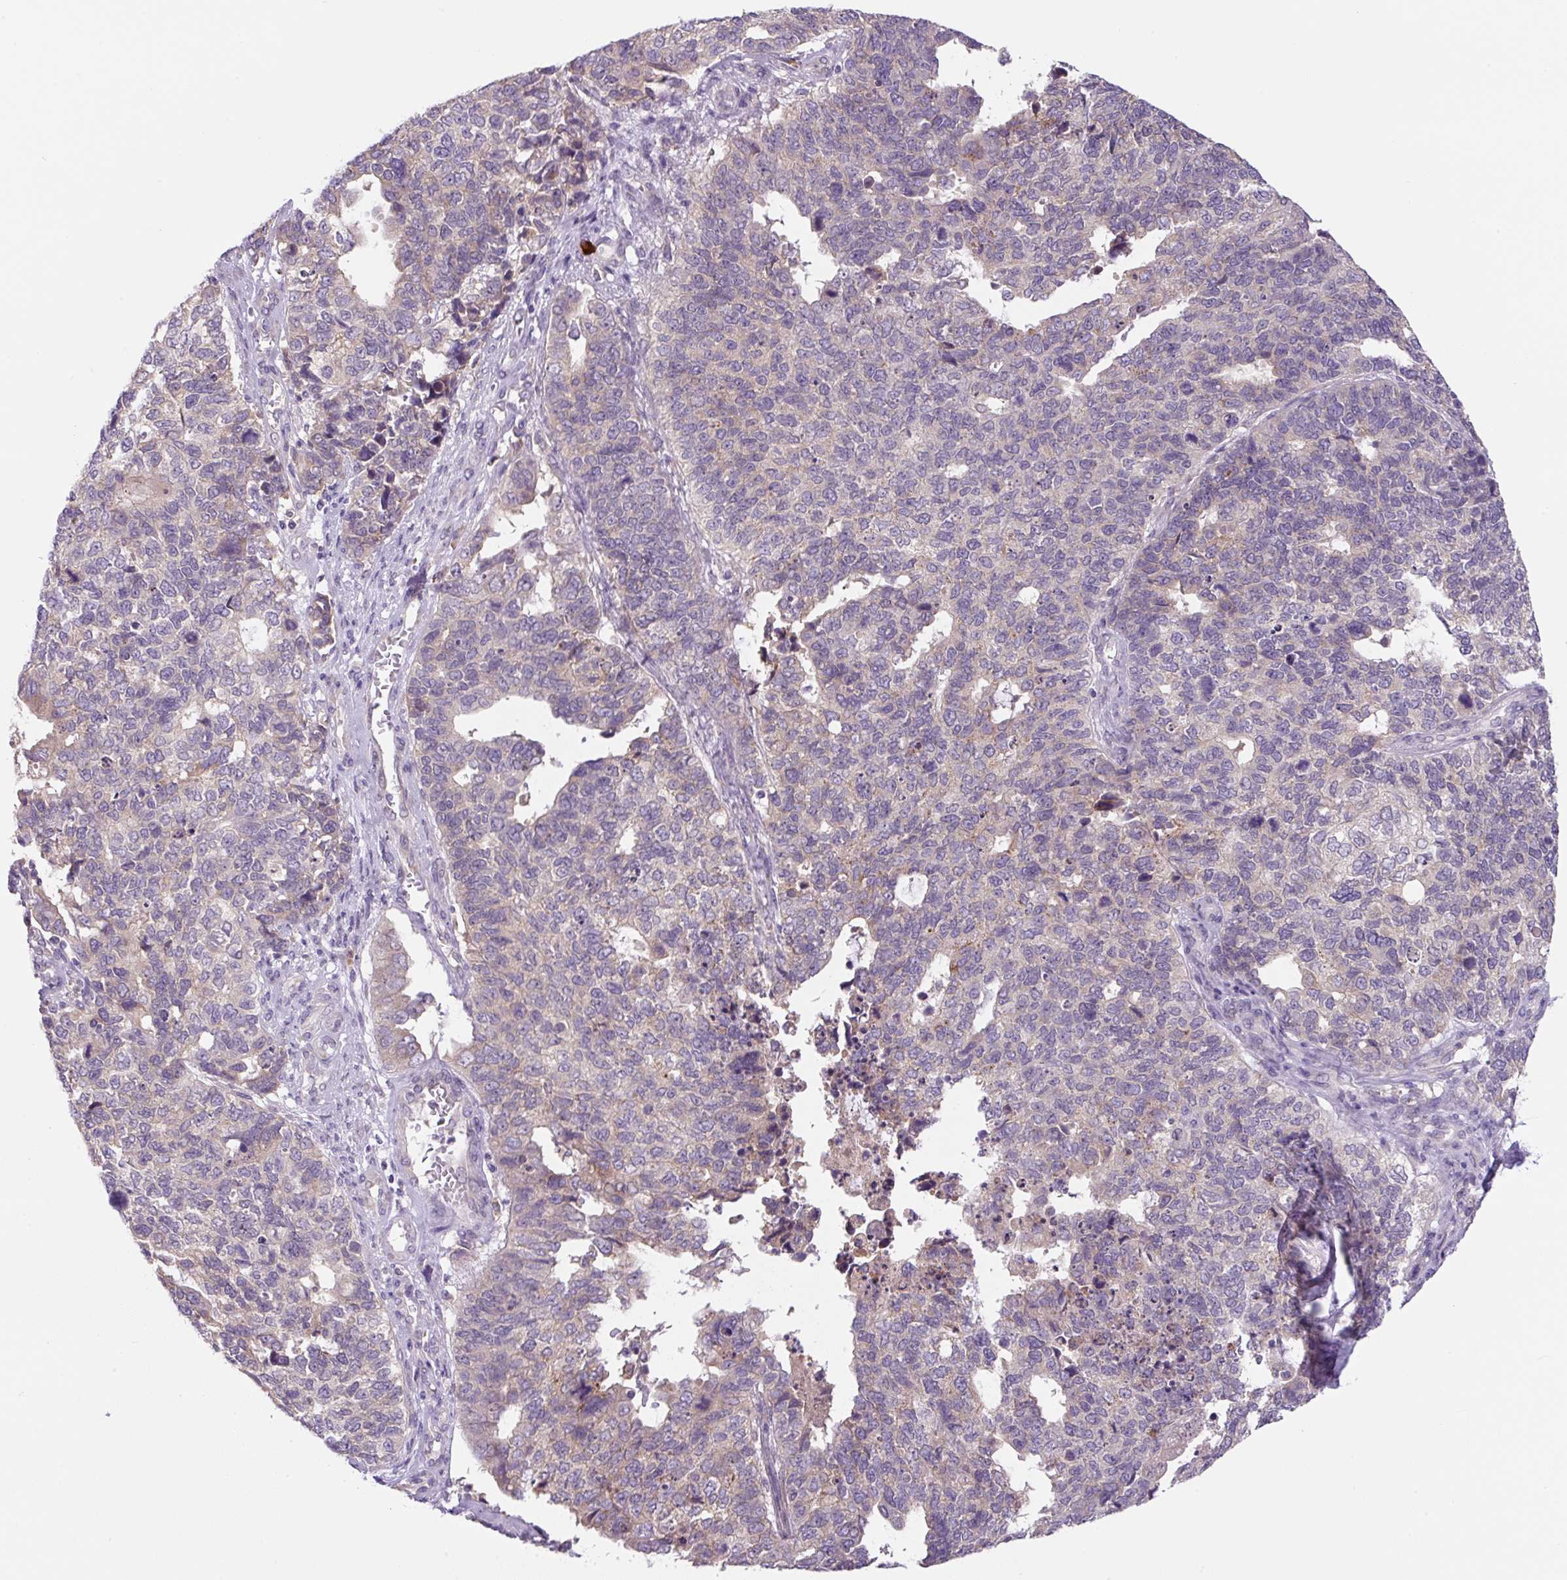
{"staining": {"intensity": "negative", "quantity": "none", "location": "none"}, "tissue": "cervical cancer", "cell_type": "Tumor cells", "image_type": "cancer", "snomed": [{"axis": "morphology", "description": "Adenocarcinoma, NOS"}, {"axis": "topography", "description": "Cervix"}], "caption": "Immunohistochemistry (IHC) histopathology image of human adenocarcinoma (cervical) stained for a protein (brown), which shows no staining in tumor cells.", "gene": "FZD5", "patient": {"sex": "female", "age": 63}}